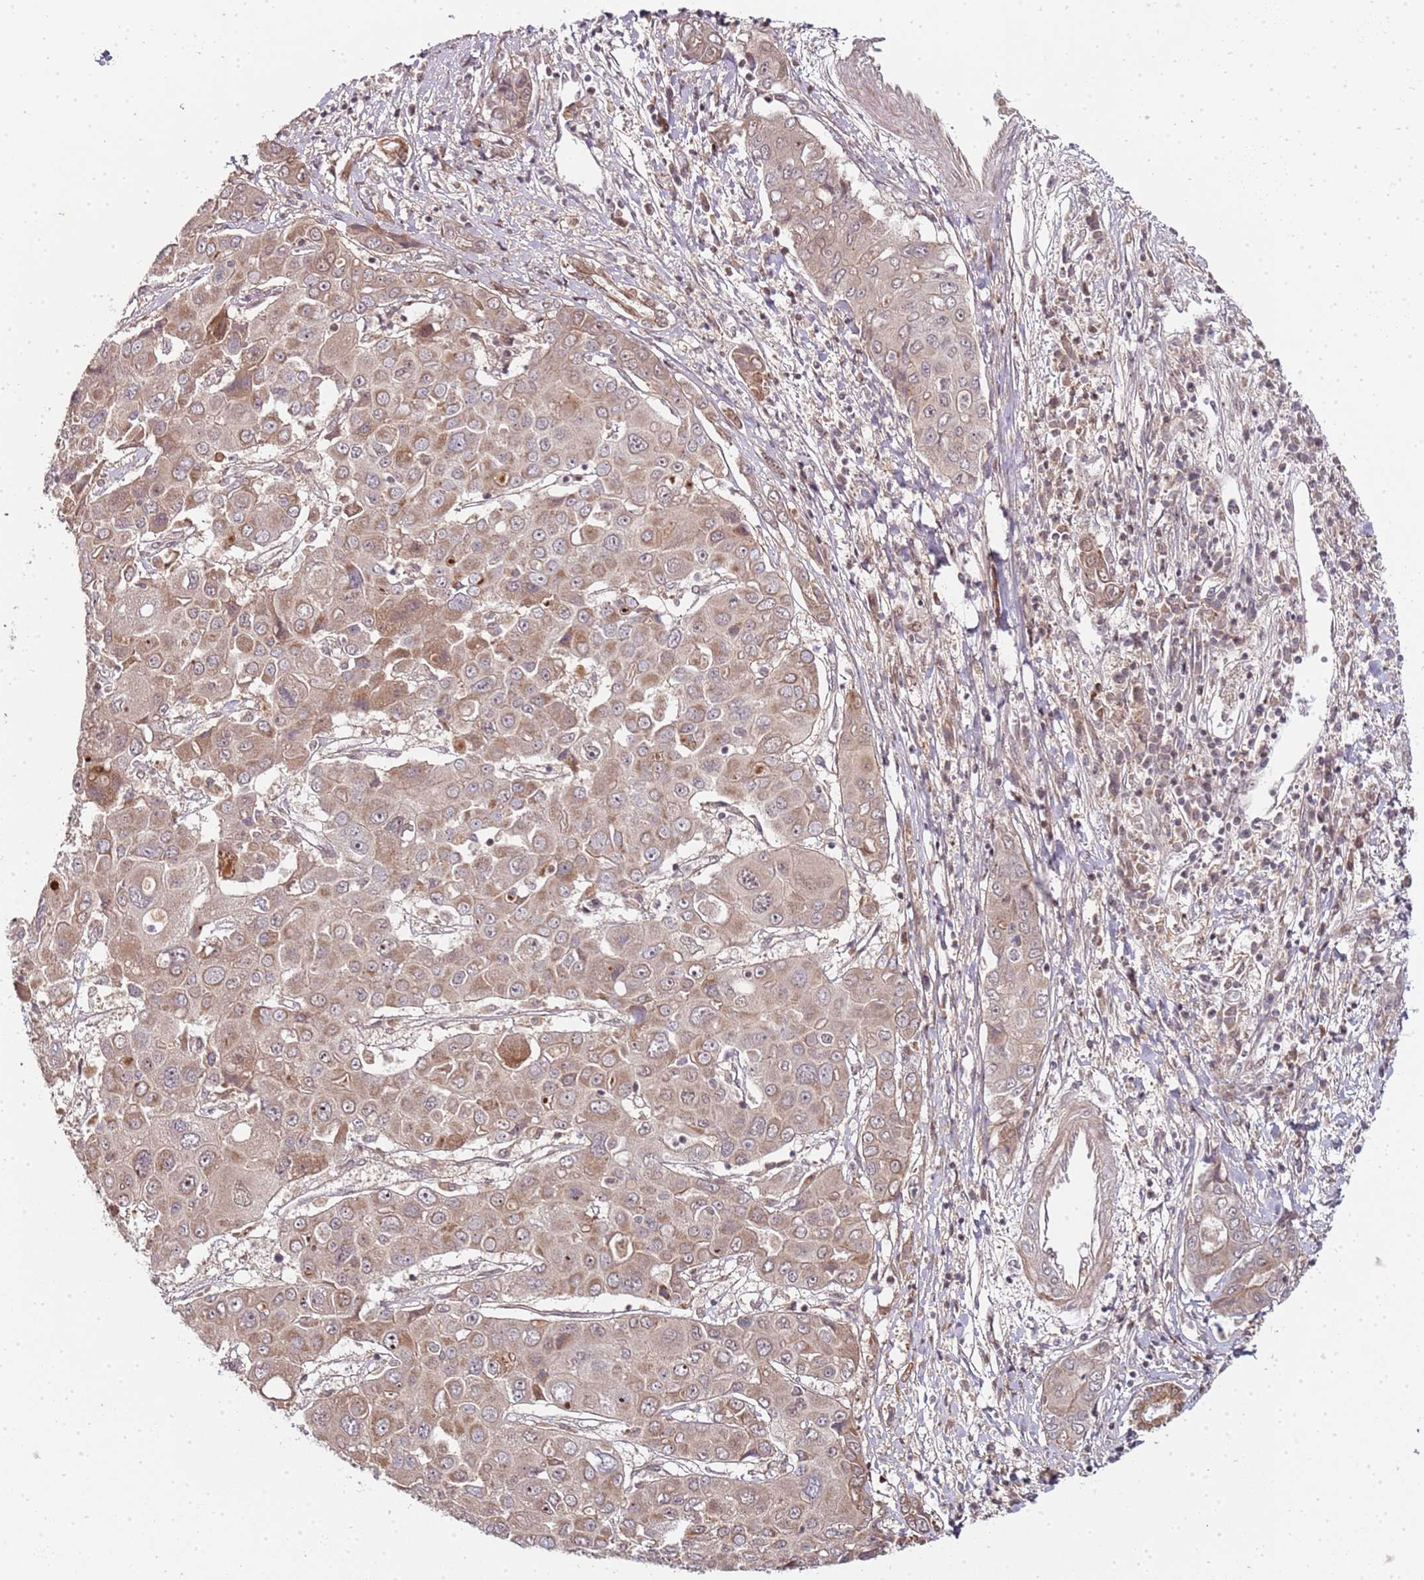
{"staining": {"intensity": "weak", "quantity": "<25%", "location": "cytoplasmic/membranous"}, "tissue": "liver cancer", "cell_type": "Tumor cells", "image_type": "cancer", "snomed": [{"axis": "morphology", "description": "Cholangiocarcinoma"}, {"axis": "topography", "description": "Liver"}], "caption": "Protein analysis of cholangiocarcinoma (liver) demonstrates no significant positivity in tumor cells. The staining is performed using DAB brown chromogen with nuclei counter-stained in using hematoxylin.", "gene": "EDC3", "patient": {"sex": "male", "age": 67}}